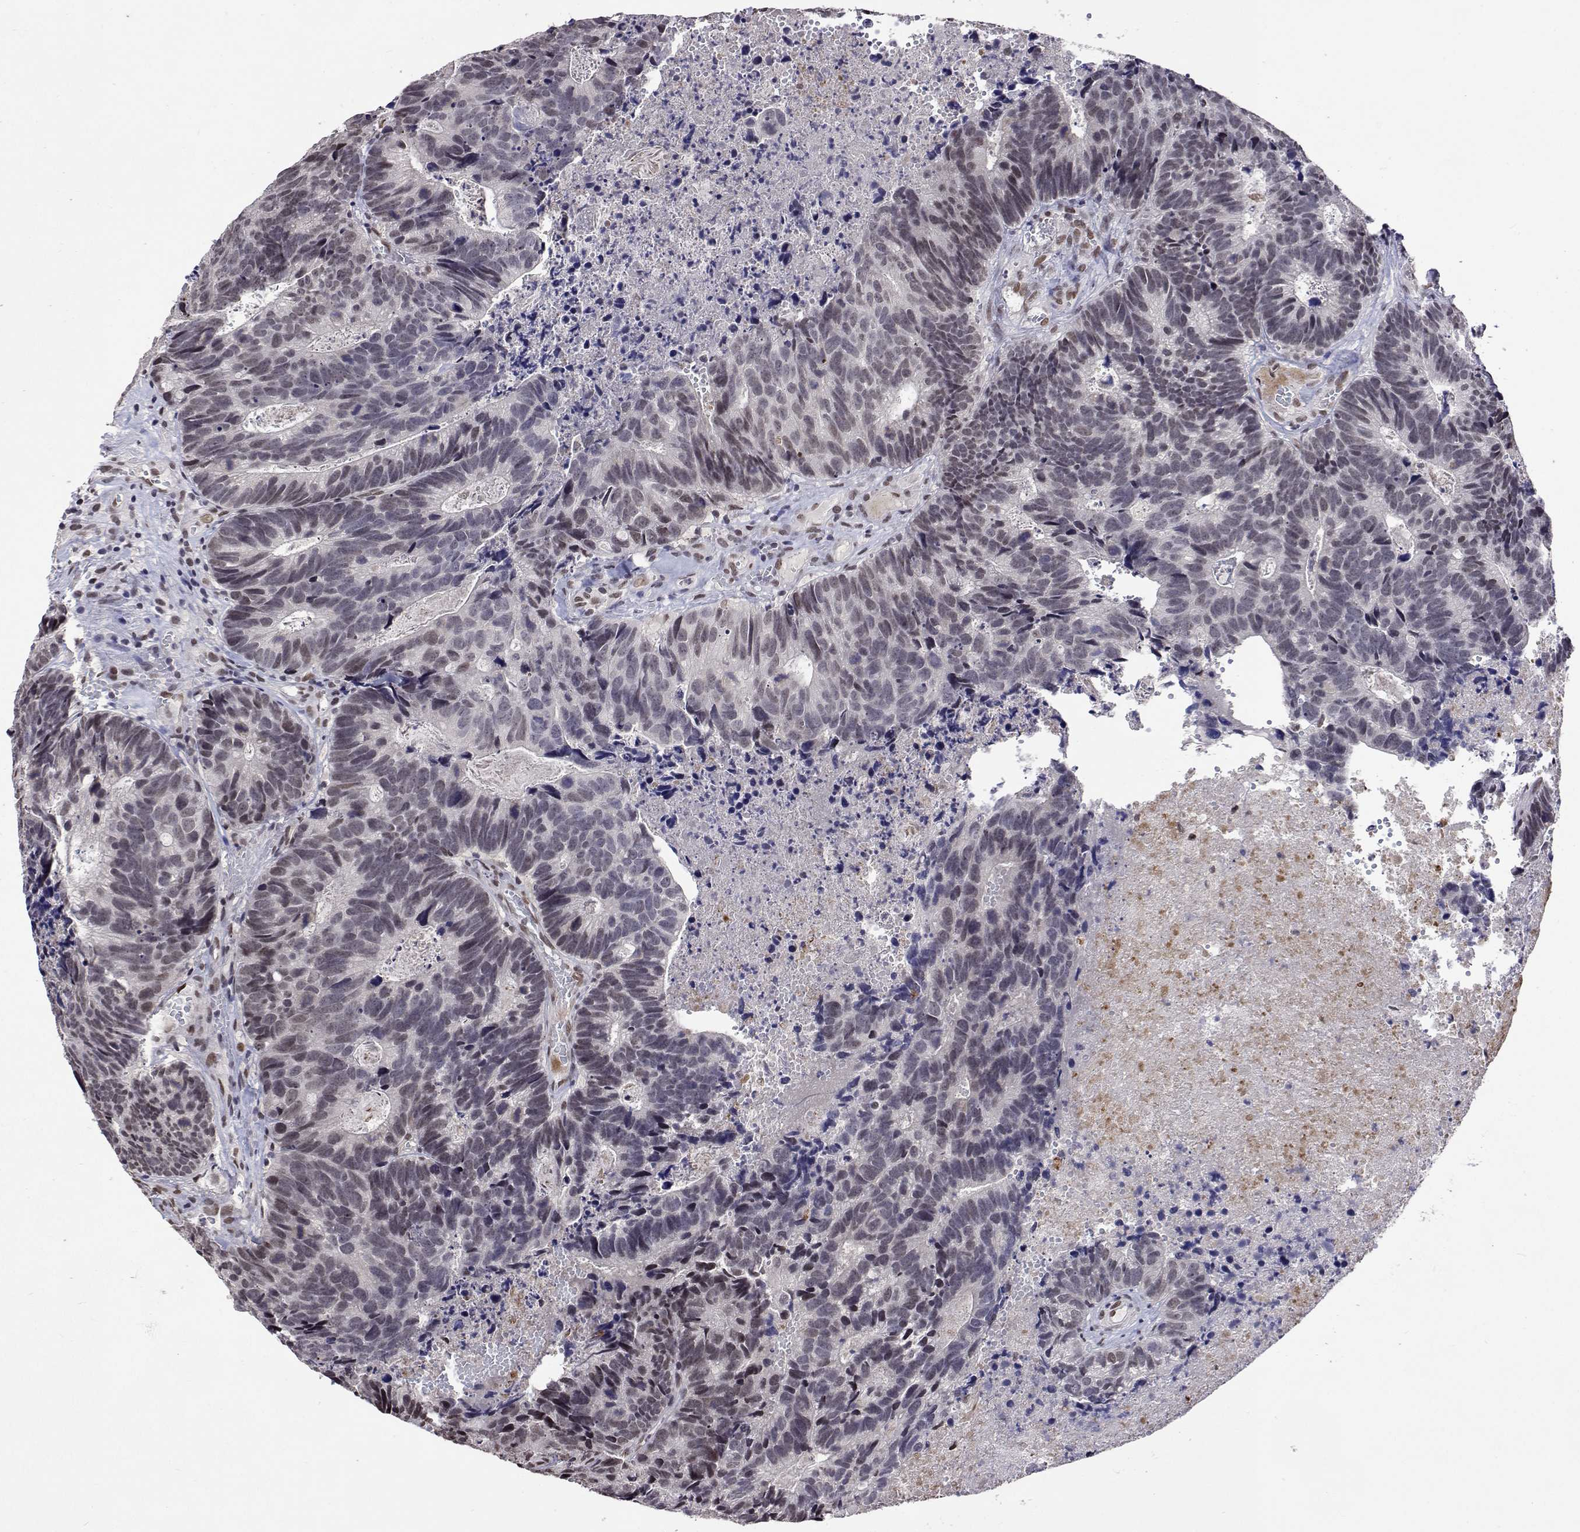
{"staining": {"intensity": "weak", "quantity": "25%-75%", "location": "nuclear"}, "tissue": "head and neck cancer", "cell_type": "Tumor cells", "image_type": "cancer", "snomed": [{"axis": "morphology", "description": "Adenocarcinoma, NOS"}, {"axis": "topography", "description": "Head-Neck"}], "caption": "Brown immunohistochemical staining in adenocarcinoma (head and neck) shows weak nuclear staining in approximately 25%-75% of tumor cells. The protein is shown in brown color, while the nuclei are stained blue.", "gene": "HNRNPA0", "patient": {"sex": "male", "age": 62}}